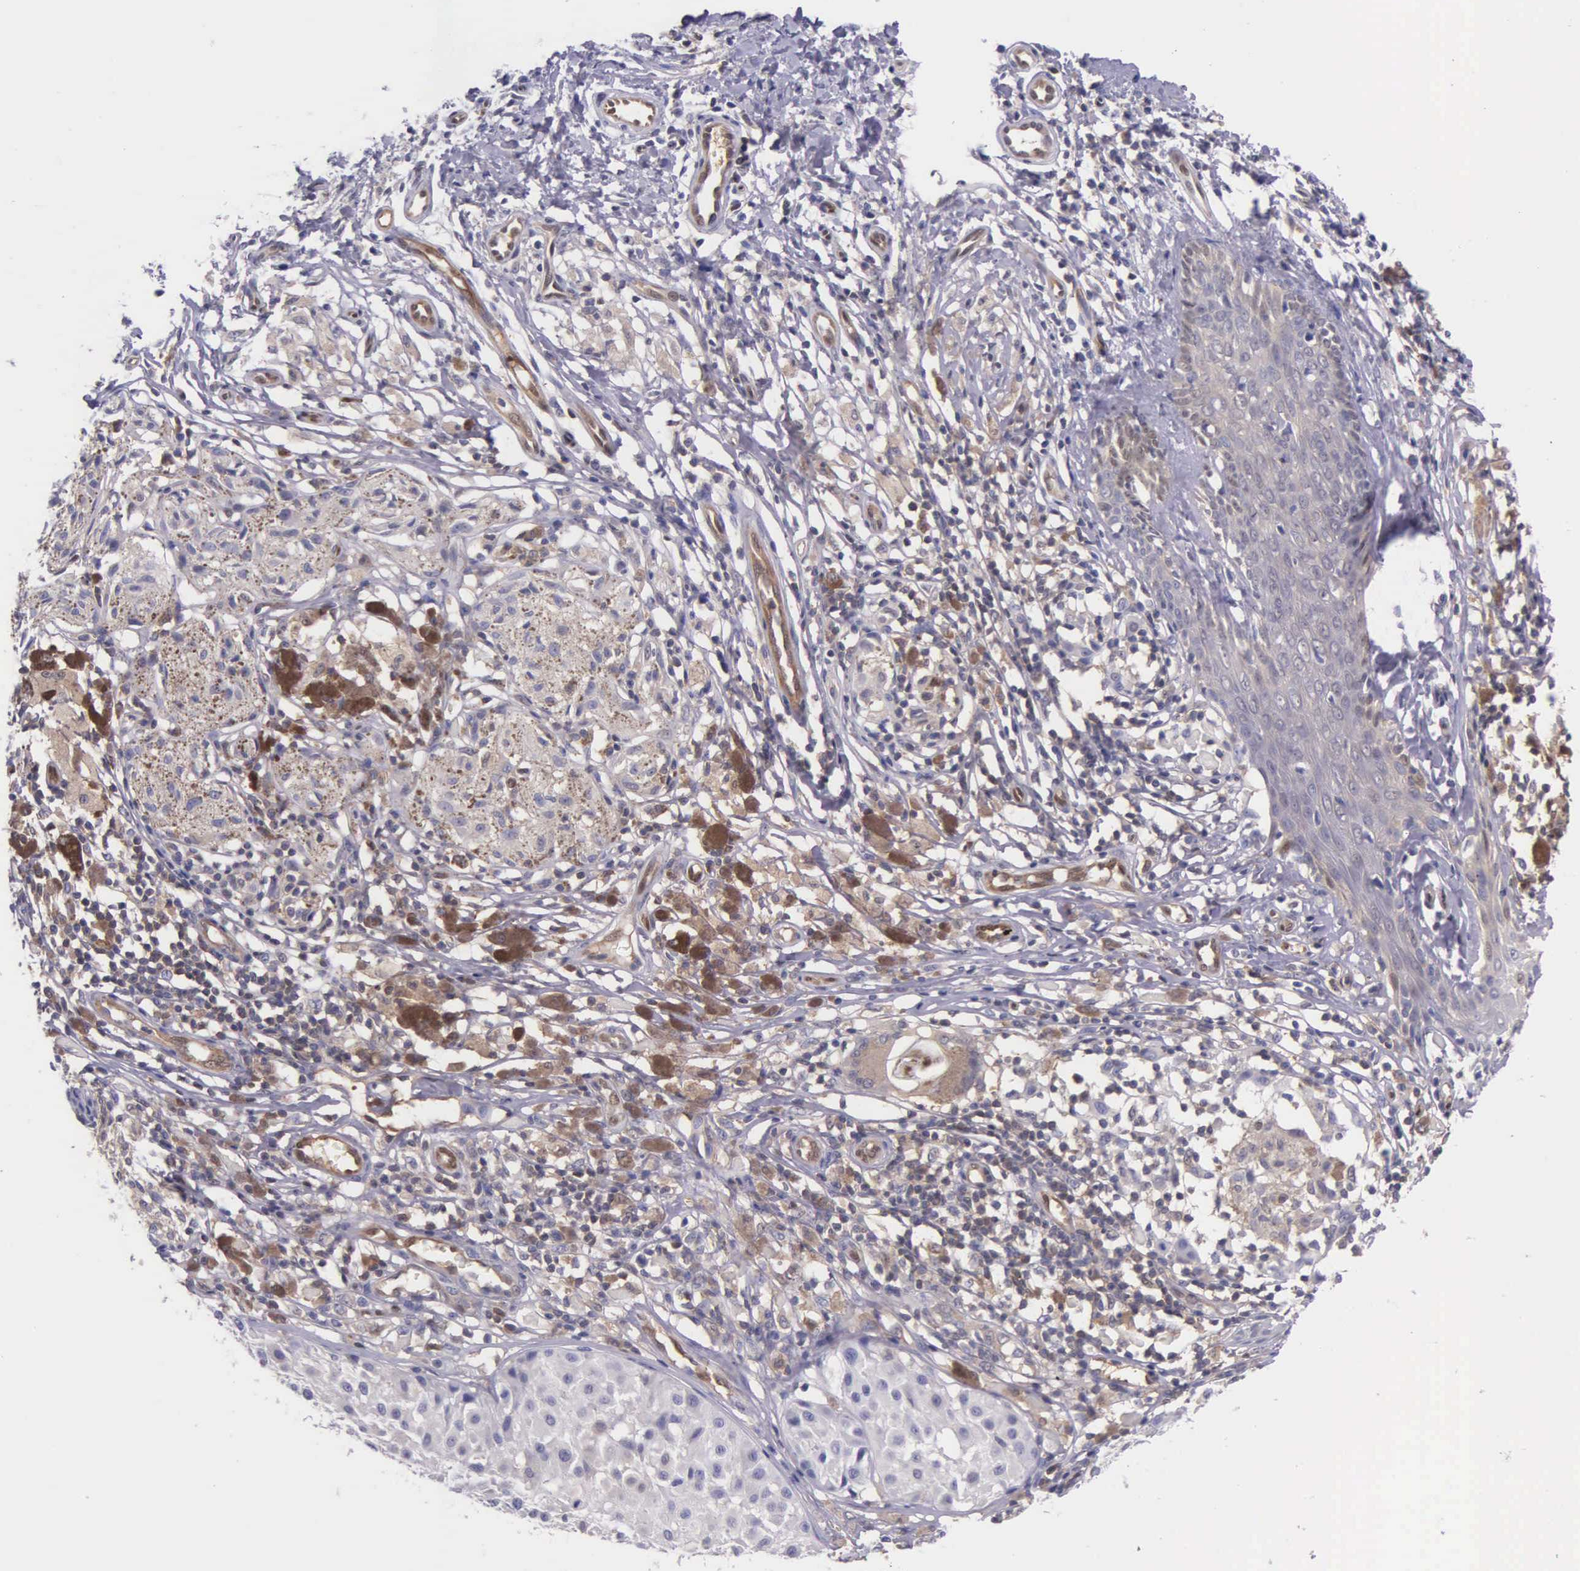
{"staining": {"intensity": "weak", "quantity": "25%-75%", "location": "cytoplasmic/membranous"}, "tissue": "melanoma", "cell_type": "Tumor cells", "image_type": "cancer", "snomed": [{"axis": "morphology", "description": "Malignant melanoma, NOS"}, {"axis": "topography", "description": "Skin"}], "caption": "Malignant melanoma stained with a brown dye reveals weak cytoplasmic/membranous positive staining in approximately 25%-75% of tumor cells.", "gene": "GMPR2", "patient": {"sex": "male", "age": 36}}